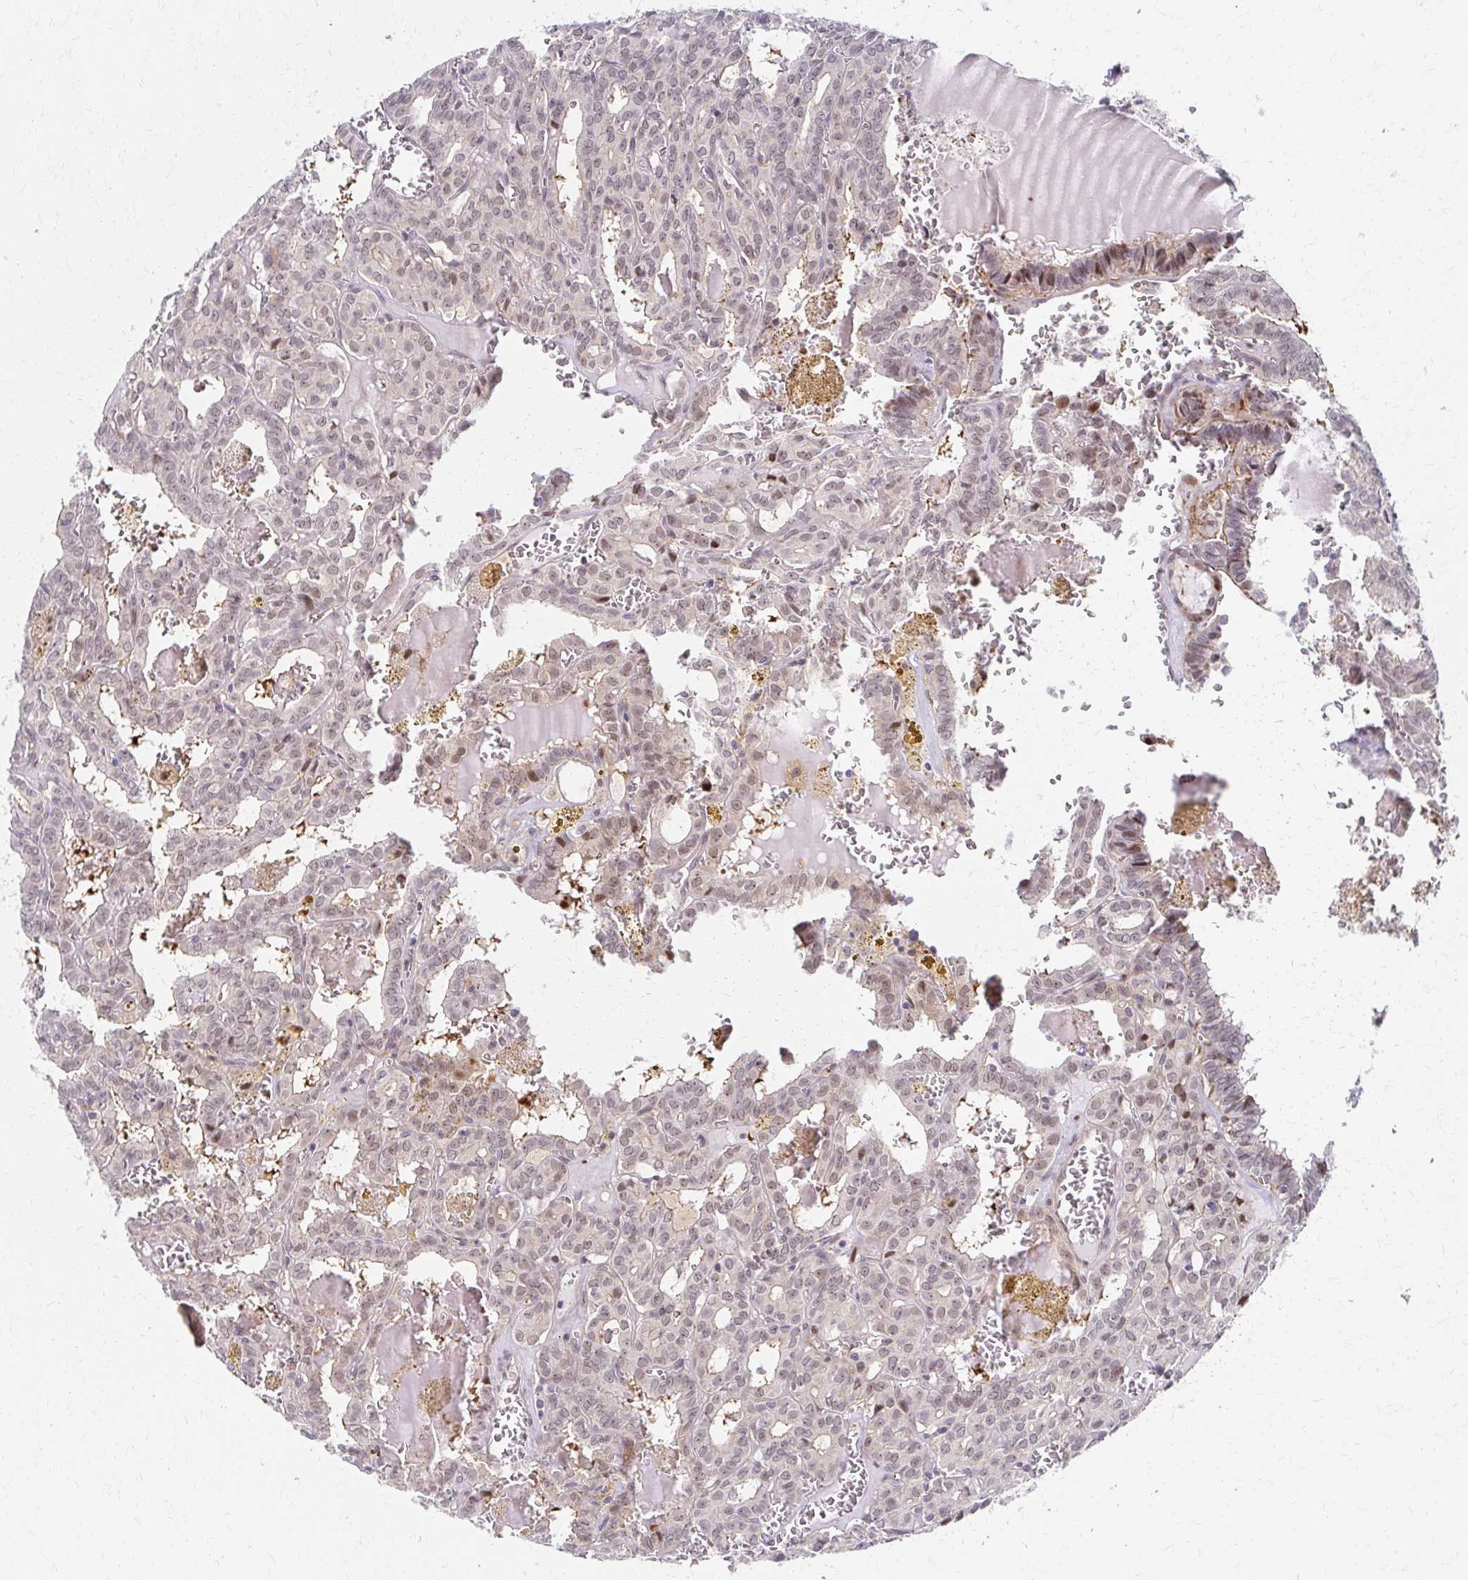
{"staining": {"intensity": "weak", "quantity": "25%-75%", "location": "cytoplasmic/membranous,nuclear"}, "tissue": "thyroid cancer", "cell_type": "Tumor cells", "image_type": "cancer", "snomed": [{"axis": "morphology", "description": "Papillary adenocarcinoma, NOS"}, {"axis": "topography", "description": "Thyroid gland"}], "caption": "High-power microscopy captured an immunohistochemistry image of thyroid cancer (papillary adenocarcinoma), revealing weak cytoplasmic/membranous and nuclear positivity in about 25%-75% of tumor cells. Nuclei are stained in blue.", "gene": "PSMD7", "patient": {"sex": "female", "age": 39}}